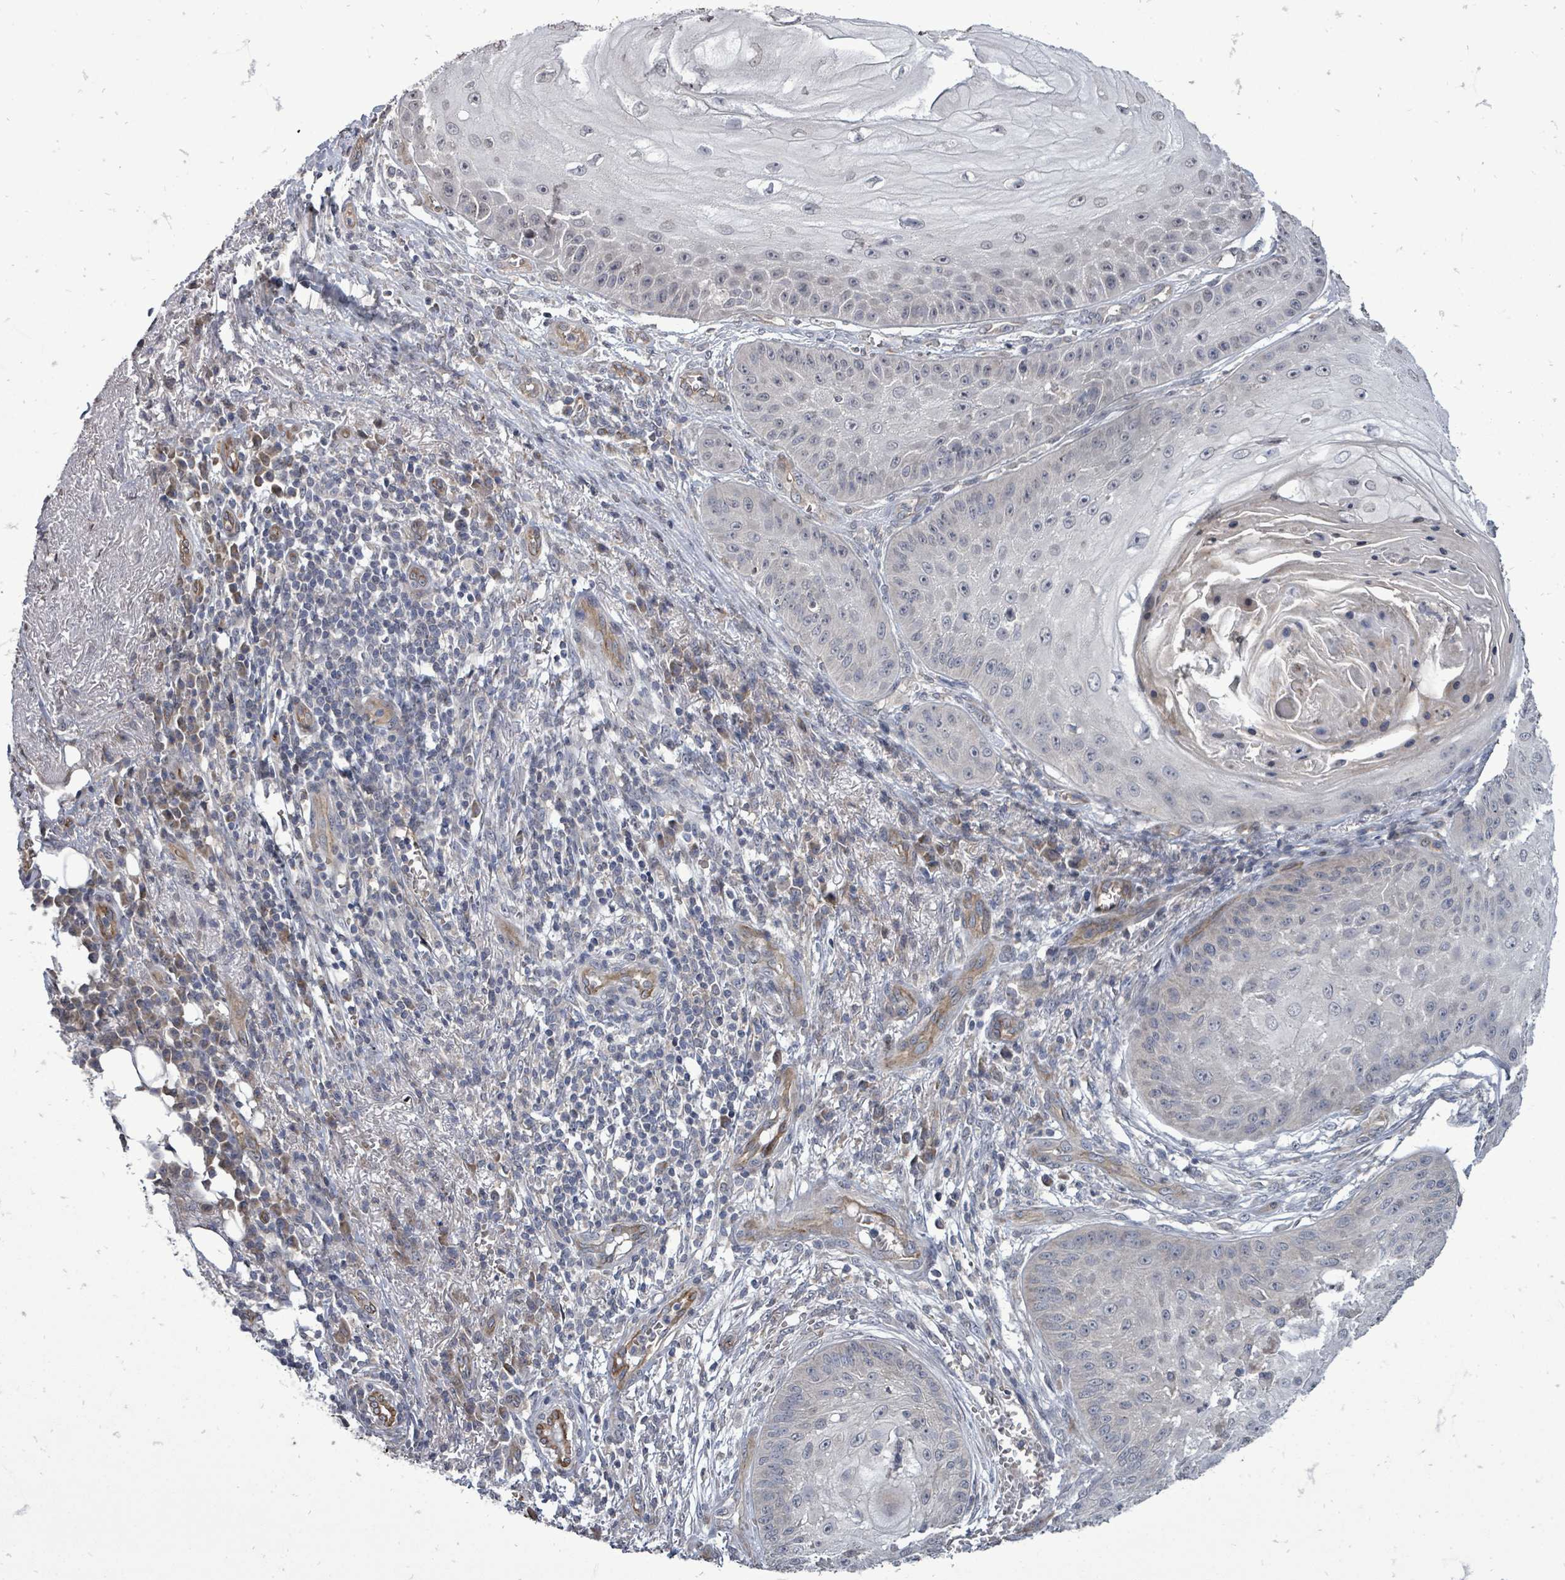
{"staining": {"intensity": "negative", "quantity": "none", "location": "none"}, "tissue": "skin cancer", "cell_type": "Tumor cells", "image_type": "cancer", "snomed": [{"axis": "morphology", "description": "Squamous cell carcinoma, NOS"}, {"axis": "topography", "description": "Skin"}], "caption": "Squamous cell carcinoma (skin) was stained to show a protein in brown. There is no significant expression in tumor cells. The staining was performed using DAB (3,3'-diaminobenzidine) to visualize the protein expression in brown, while the nuclei were stained in blue with hematoxylin (Magnification: 20x).", "gene": "RALGAPB", "patient": {"sex": "male", "age": 70}}